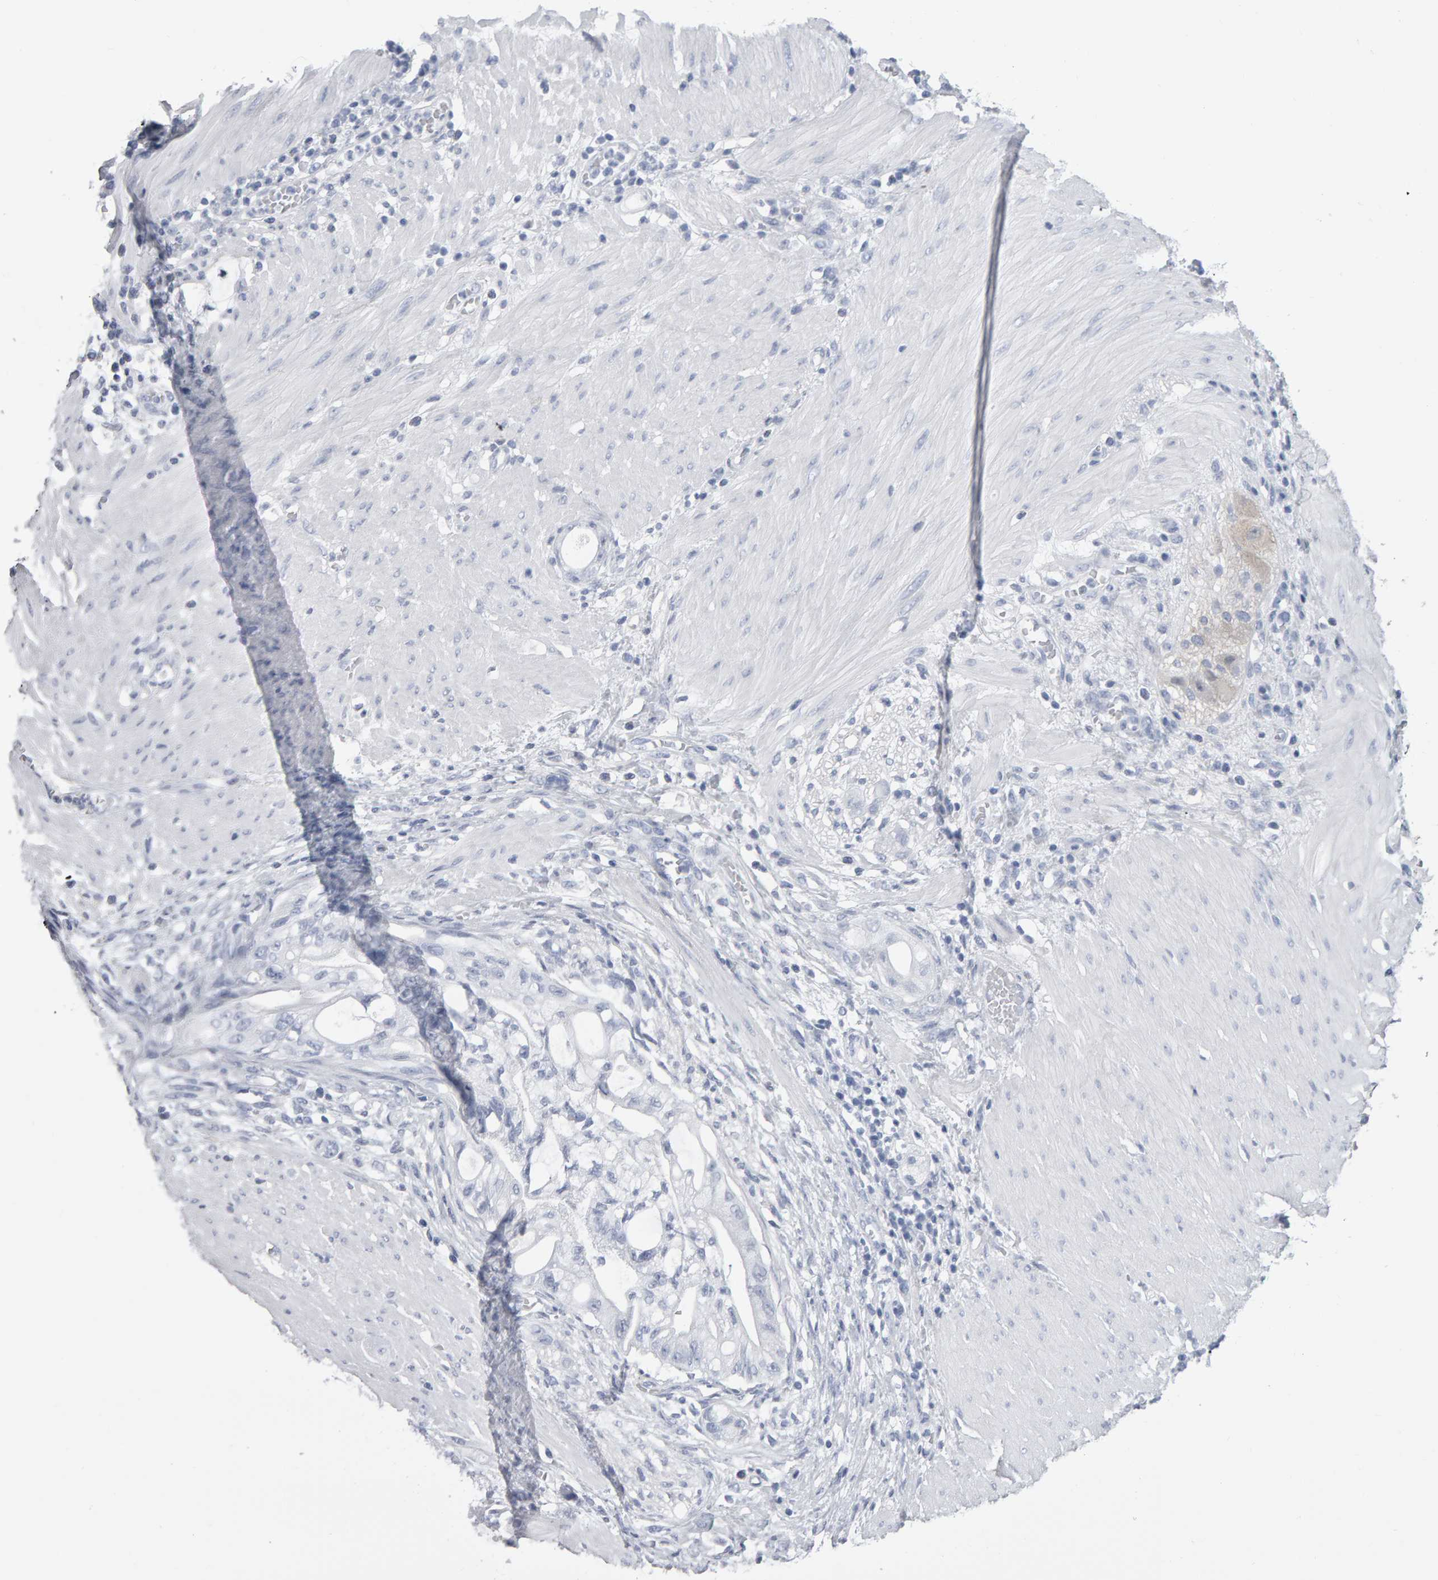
{"staining": {"intensity": "negative", "quantity": "none", "location": "none"}, "tissue": "stomach cancer", "cell_type": "Tumor cells", "image_type": "cancer", "snomed": [{"axis": "morphology", "description": "Adenocarcinoma, NOS"}, {"axis": "topography", "description": "Stomach"}, {"axis": "topography", "description": "Stomach, lower"}], "caption": "This is an immunohistochemistry (IHC) image of stomach cancer. There is no positivity in tumor cells.", "gene": "NCDN", "patient": {"sex": "female", "age": 48}}